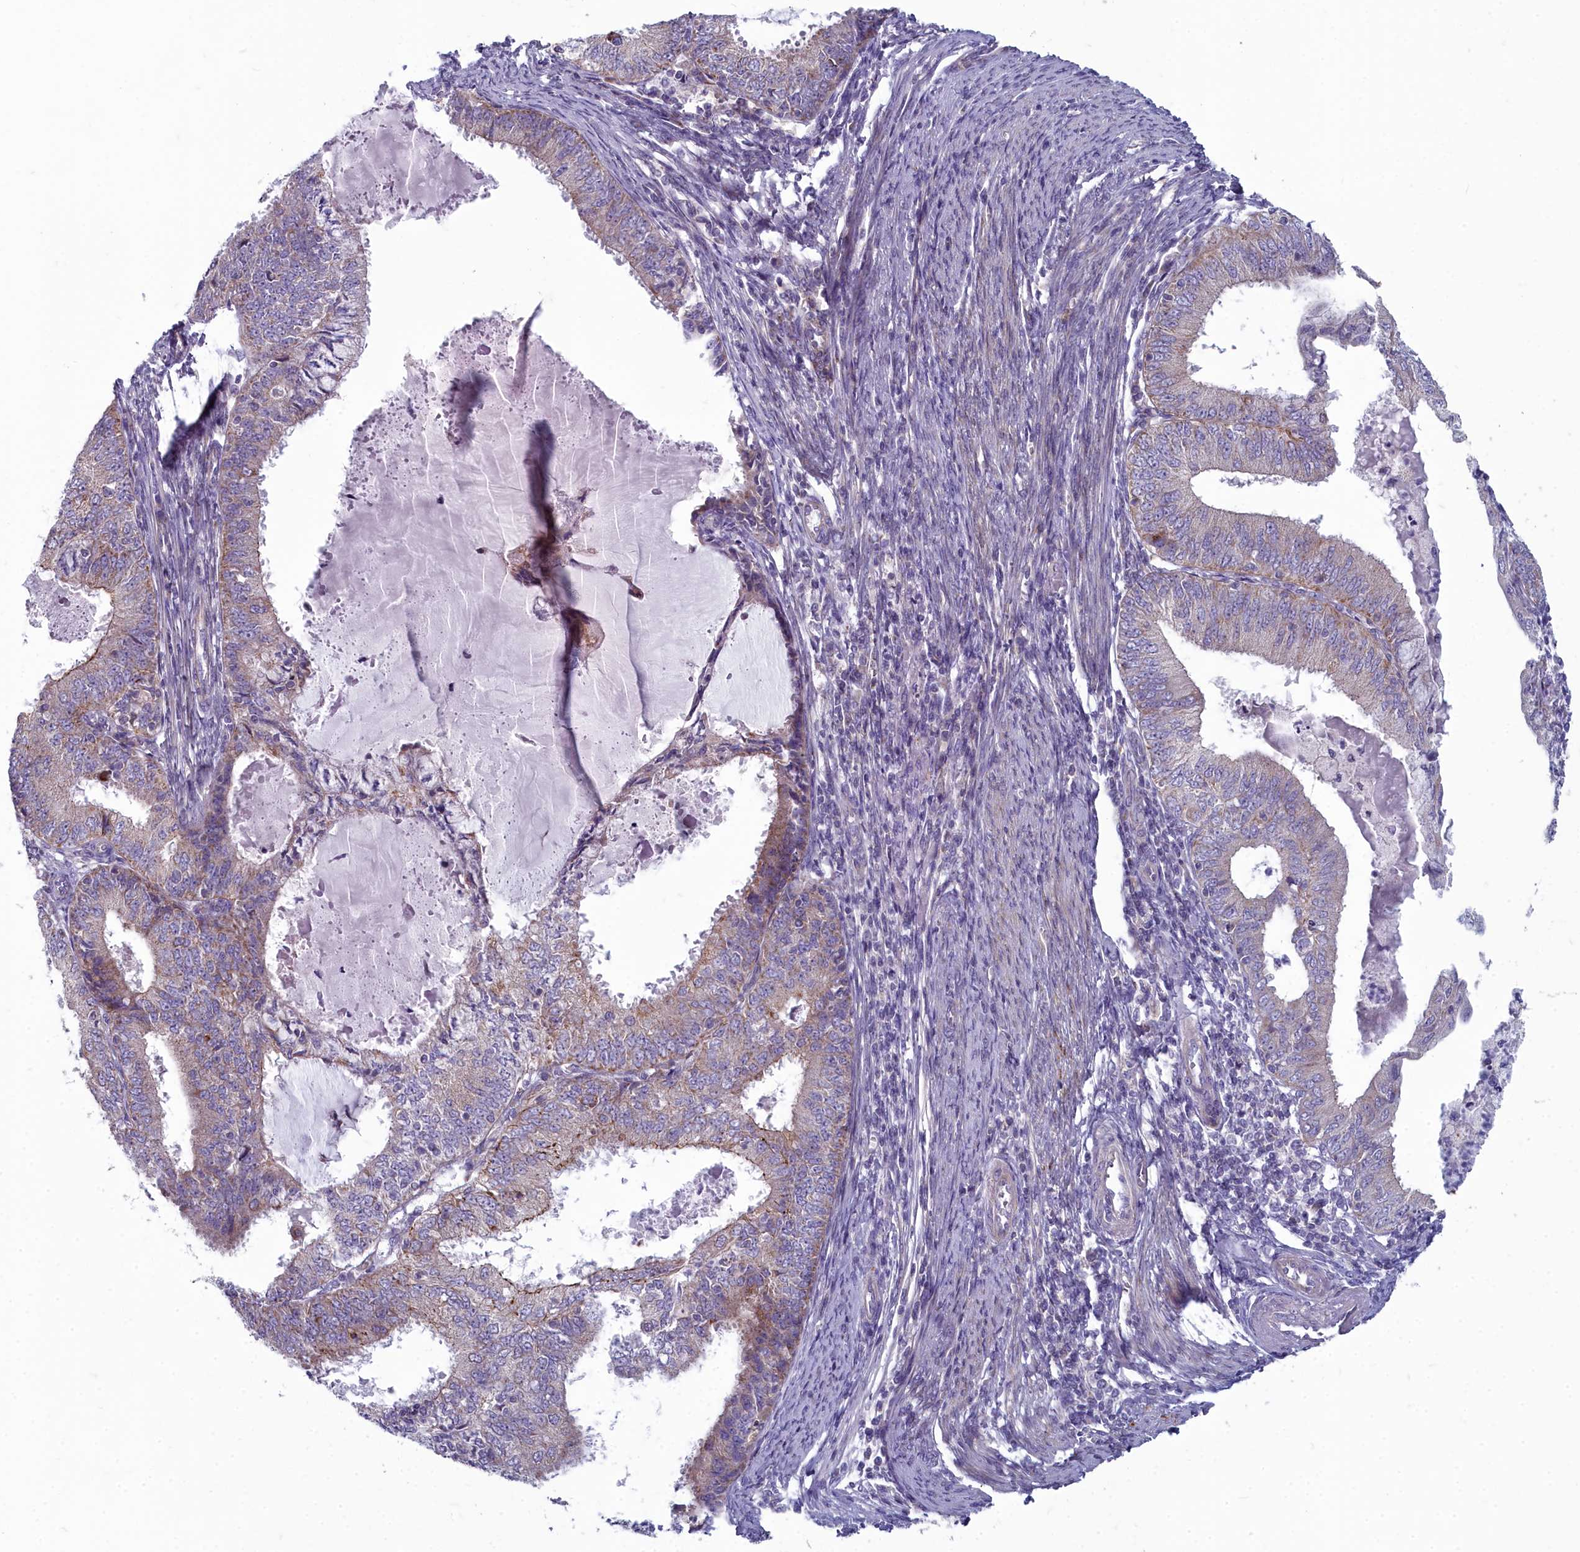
{"staining": {"intensity": "weak", "quantity": "<25%", "location": "cytoplasmic/membranous"}, "tissue": "endometrial cancer", "cell_type": "Tumor cells", "image_type": "cancer", "snomed": [{"axis": "morphology", "description": "Adenocarcinoma, NOS"}, {"axis": "topography", "description": "Endometrium"}], "caption": "Endometrial adenocarcinoma was stained to show a protein in brown. There is no significant staining in tumor cells. (DAB (3,3'-diaminobenzidine) immunohistochemistry (IHC) with hematoxylin counter stain).", "gene": "INSYN2A", "patient": {"sex": "female", "age": 57}}